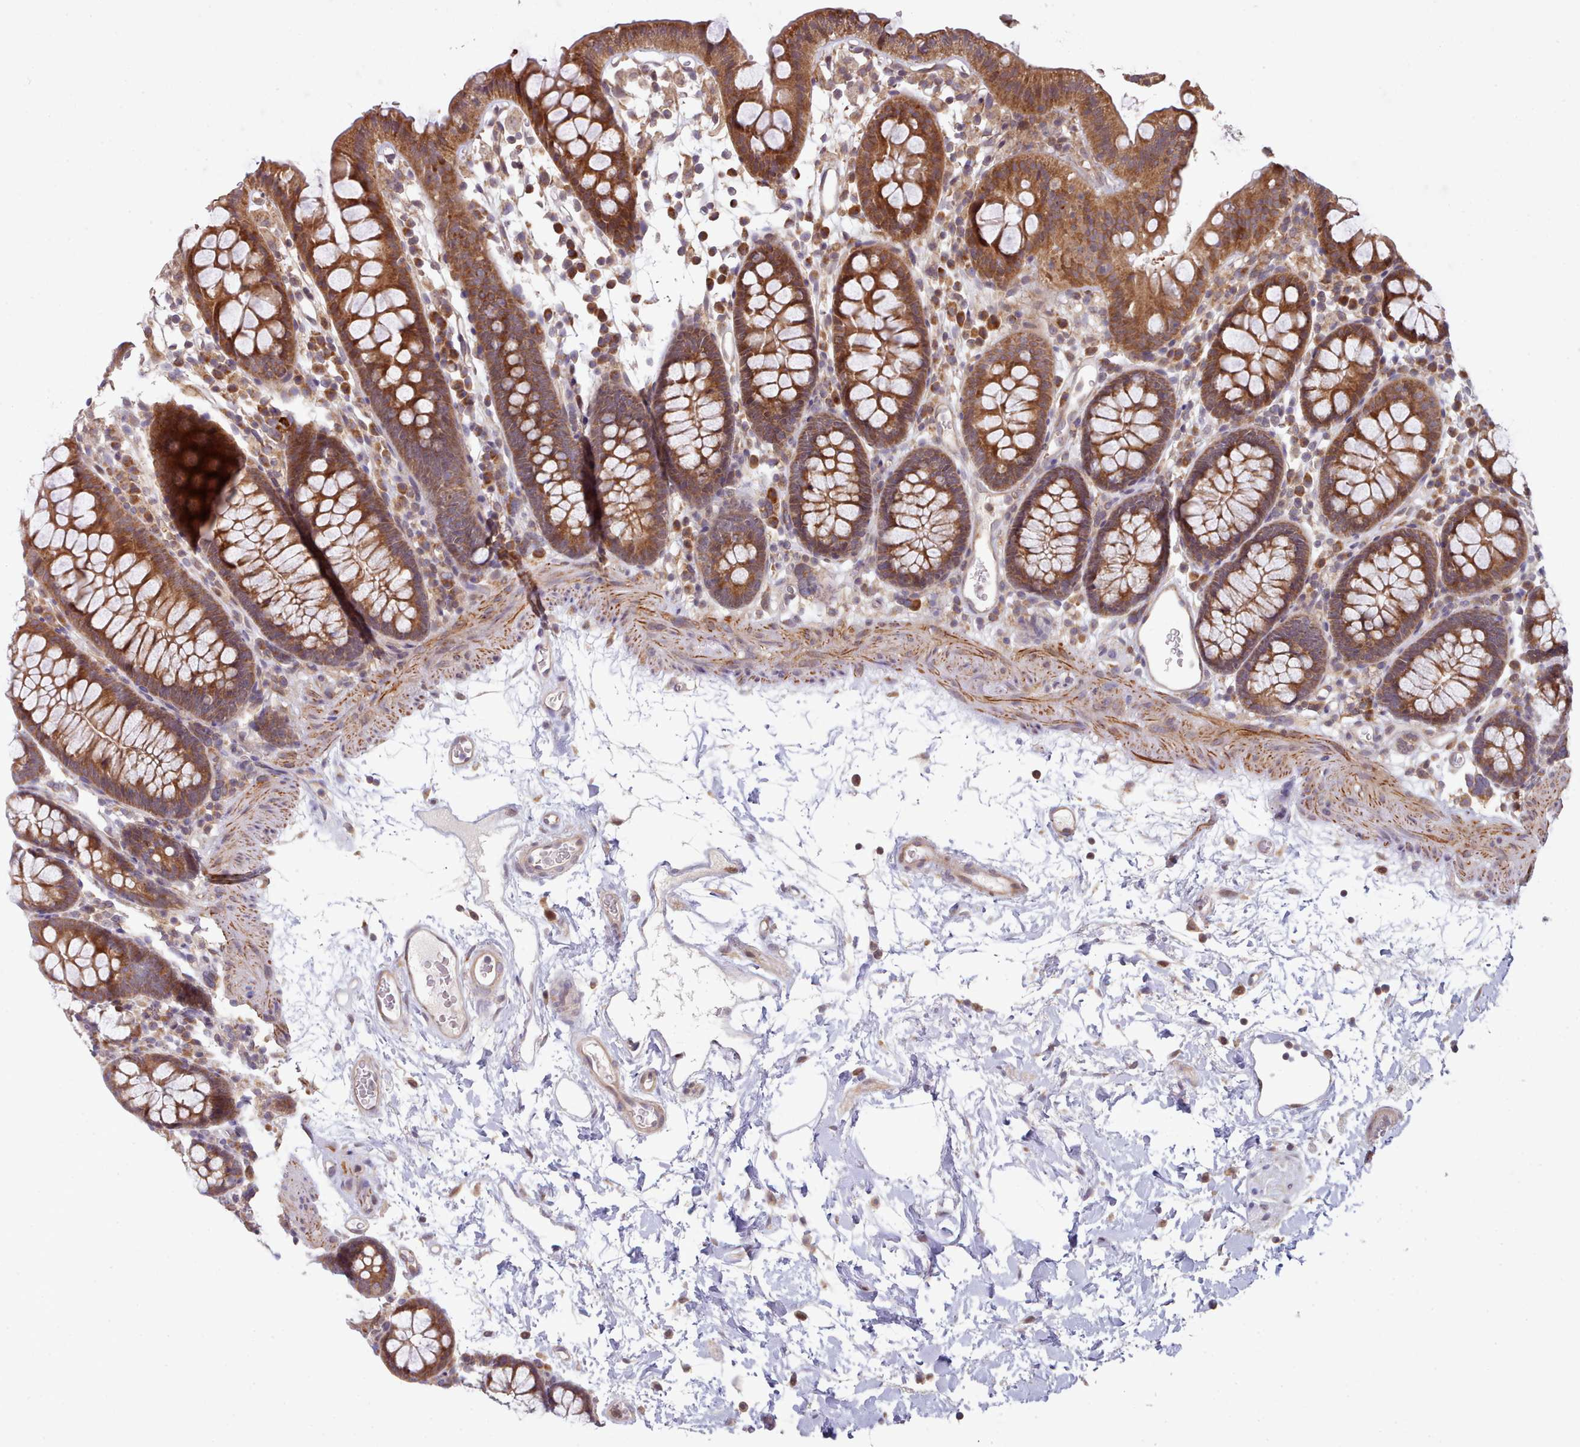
{"staining": {"intensity": "weak", "quantity": ">75%", "location": "cytoplasmic/membranous"}, "tissue": "colon", "cell_type": "Endothelial cells", "image_type": "normal", "snomed": [{"axis": "morphology", "description": "Normal tissue, NOS"}, {"axis": "topography", "description": "Colon"}], "caption": "Weak cytoplasmic/membranous staining for a protein is appreciated in about >75% of endothelial cells of normal colon using IHC.", "gene": "TRIM26", "patient": {"sex": "male", "age": 75}}